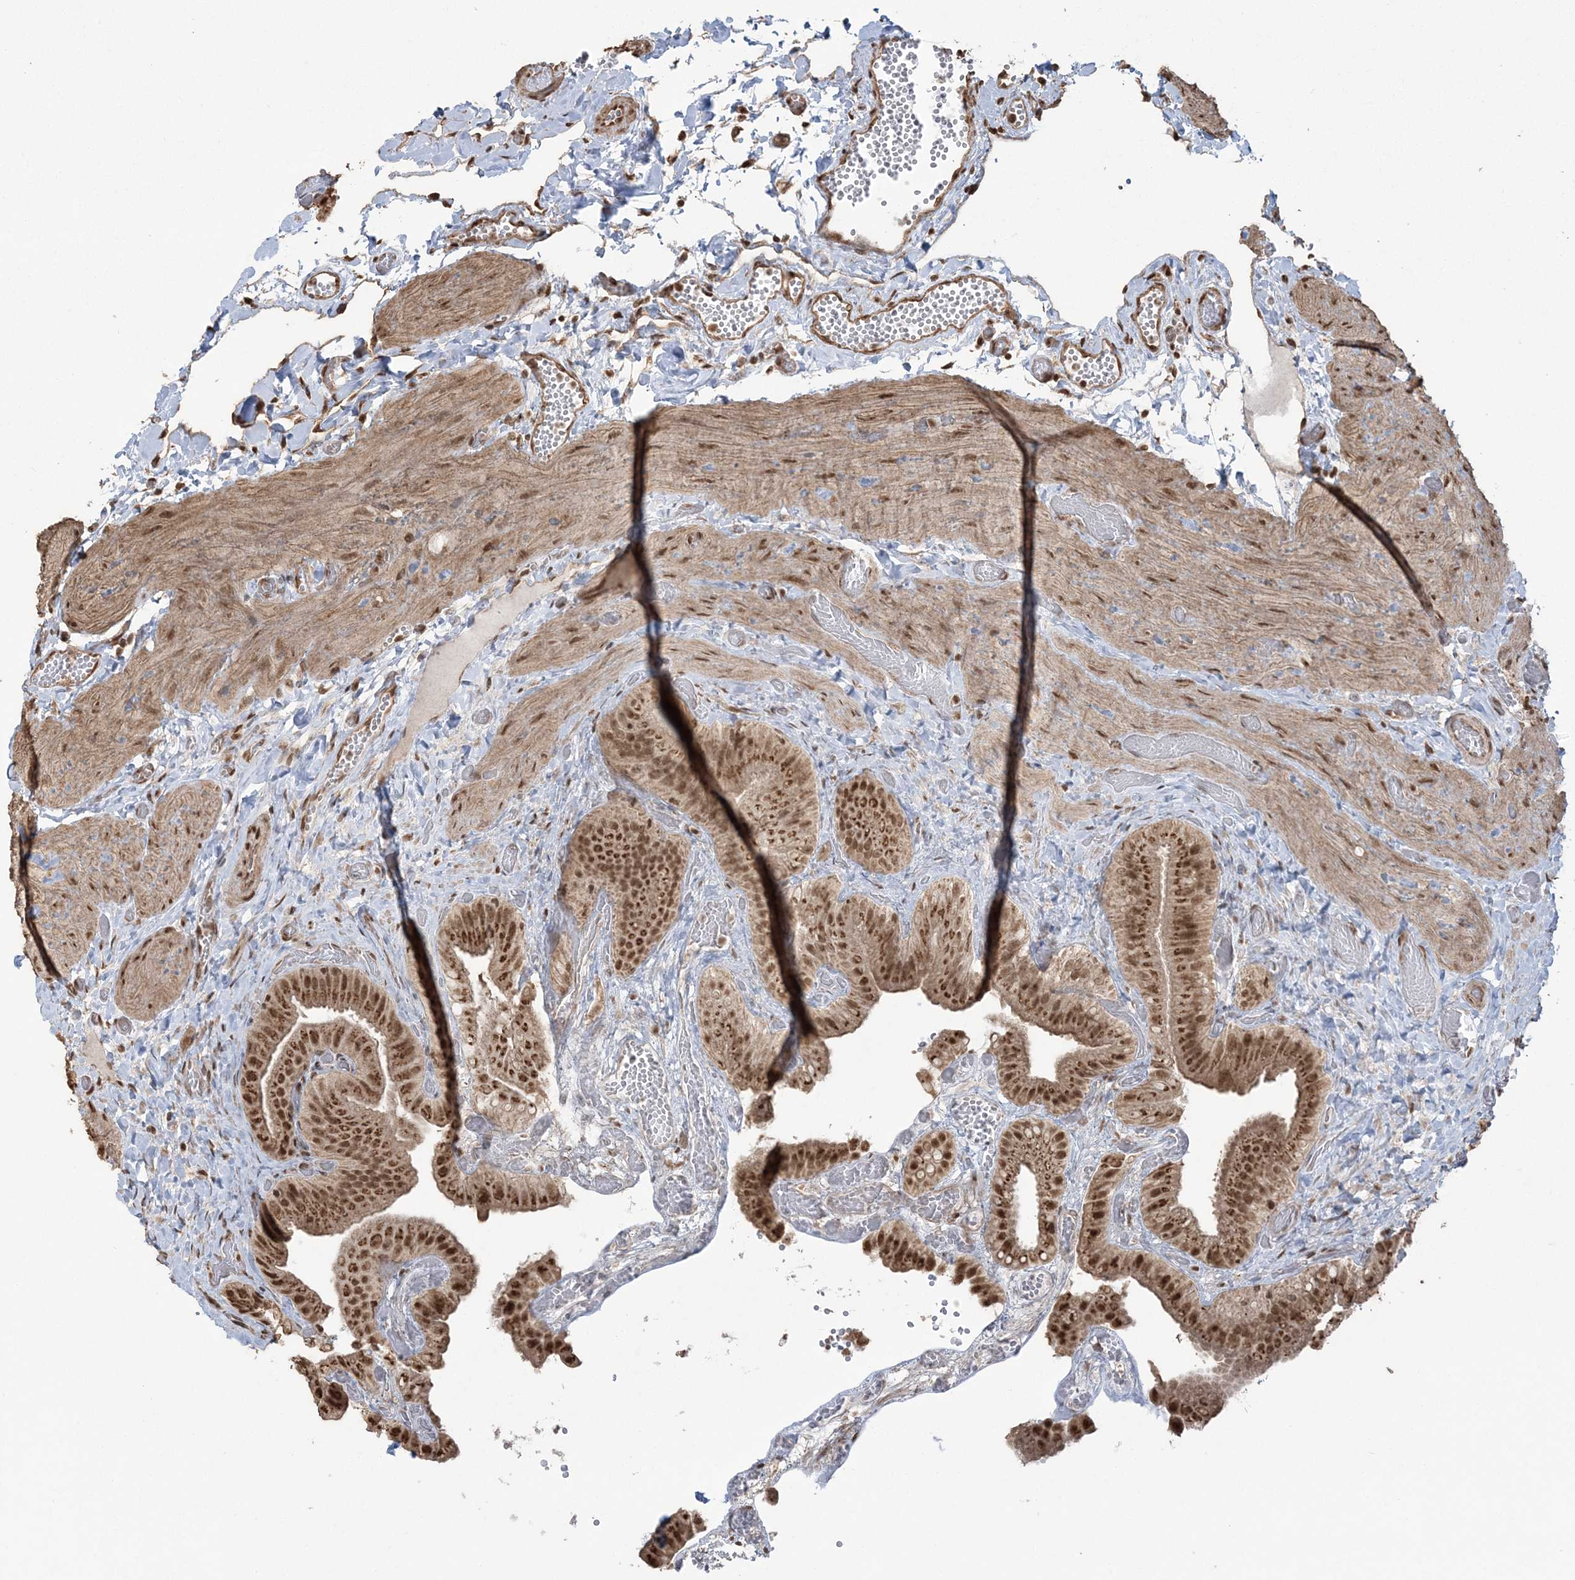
{"staining": {"intensity": "strong", "quantity": ">75%", "location": "cytoplasmic/membranous,nuclear"}, "tissue": "gallbladder", "cell_type": "Glandular cells", "image_type": "normal", "snomed": [{"axis": "morphology", "description": "Normal tissue, NOS"}, {"axis": "topography", "description": "Gallbladder"}], "caption": "Immunohistochemistry image of unremarkable gallbladder stained for a protein (brown), which shows high levels of strong cytoplasmic/membranous,nuclear expression in about >75% of glandular cells.", "gene": "ZNF839", "patient": {"sex": "female", "age": 64}}